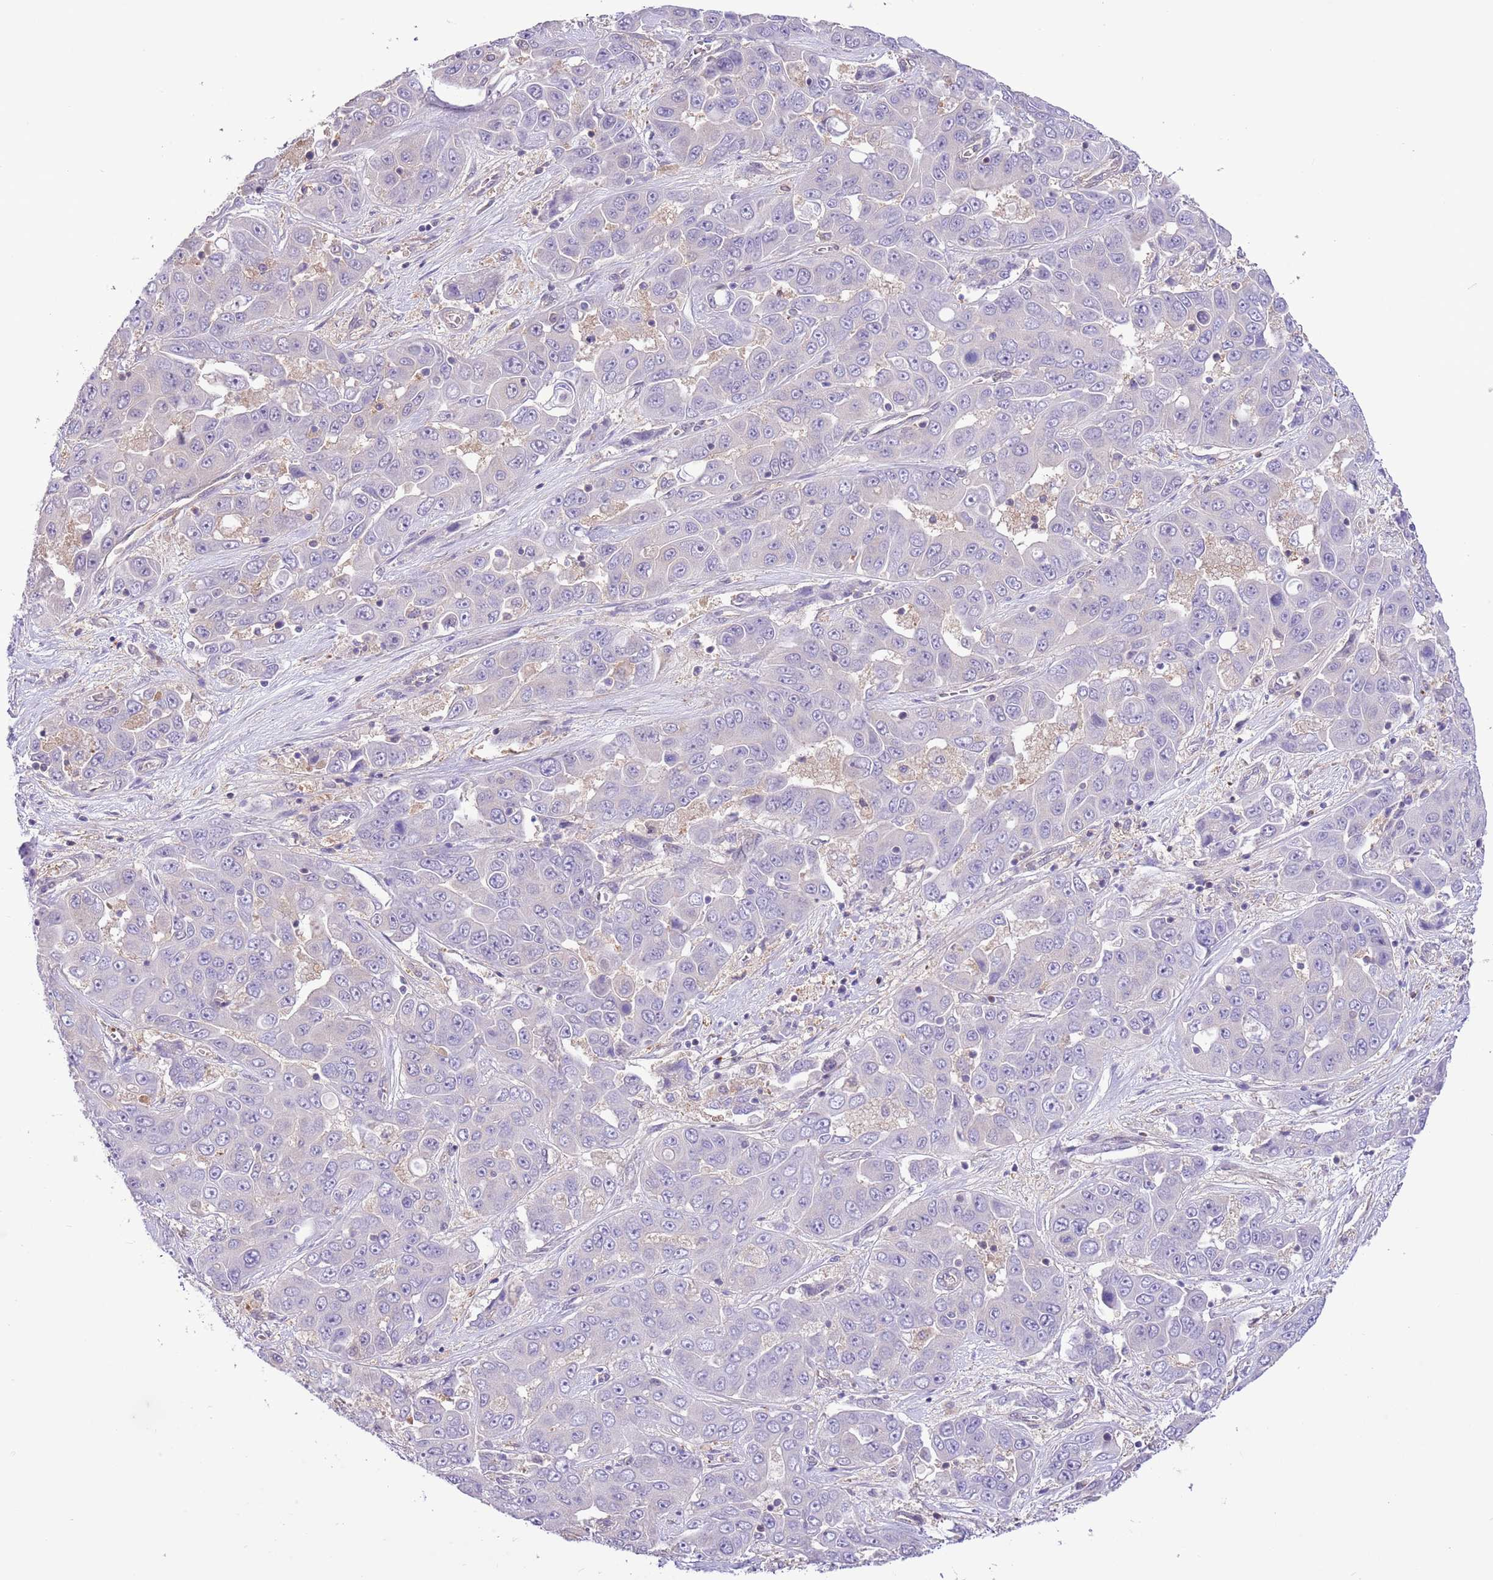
{"staining": {"intensity": "negative", "quantity": "none", "location": "none"}, "tissue": "liver cancer", "cell_type": "Tumor cells", "image_type": "cancer", "snomed": [{"axis": "morphology", "description": "Cholangiocarcinoma"}, {"axis": "topography", "description": "Liver"}], "caption": "Histopathology image shows no significant protein staining in tumor cells of liver cancer. (DAB immunohistochemistry (IHC), high magnification).", "gene": "PRR32", "patient": {"sex": "female", "age": 52}}